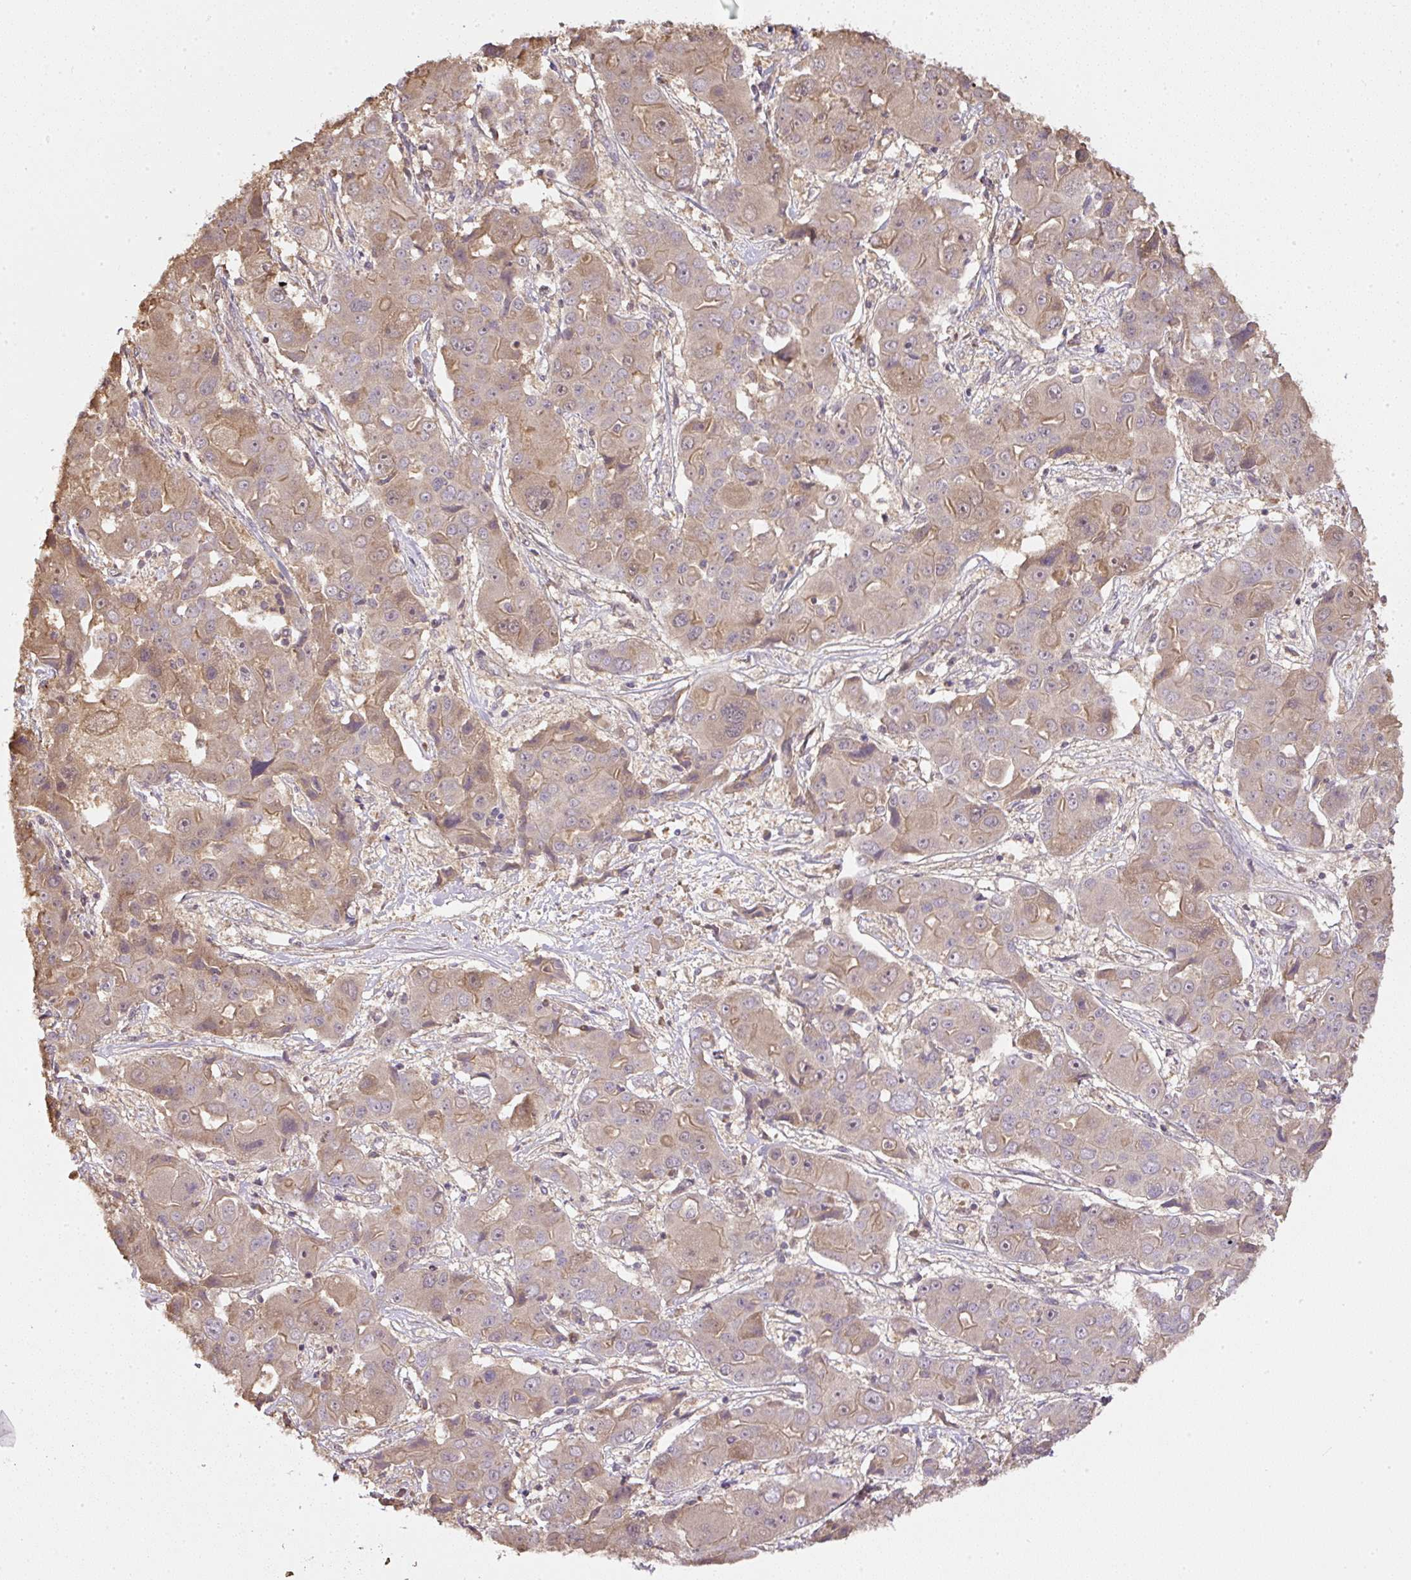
{"staining": {"intensity": "weak", "quantity": "25%-75%", "location": "cytoplasmic/membranous,nuclear"}, "tissue": "liver cancer", "cell_type": "Tumor cells", "image_type": "cancer", "snomed": [{"axis": "morphology", "description": "Cholangiocarcinoma"}, {"axis": "topography", "description": "Liver"}], "caption": "Approximately 25%-75% of tumor cells in liver cholangiocarcinoma reveal weak cytoplasmic/membranous and nuclear protein expression as visualized by brown immunohistochemical staining.", "gene": "TMEM170B", "patient": {"sex": "male", "age": 67}}